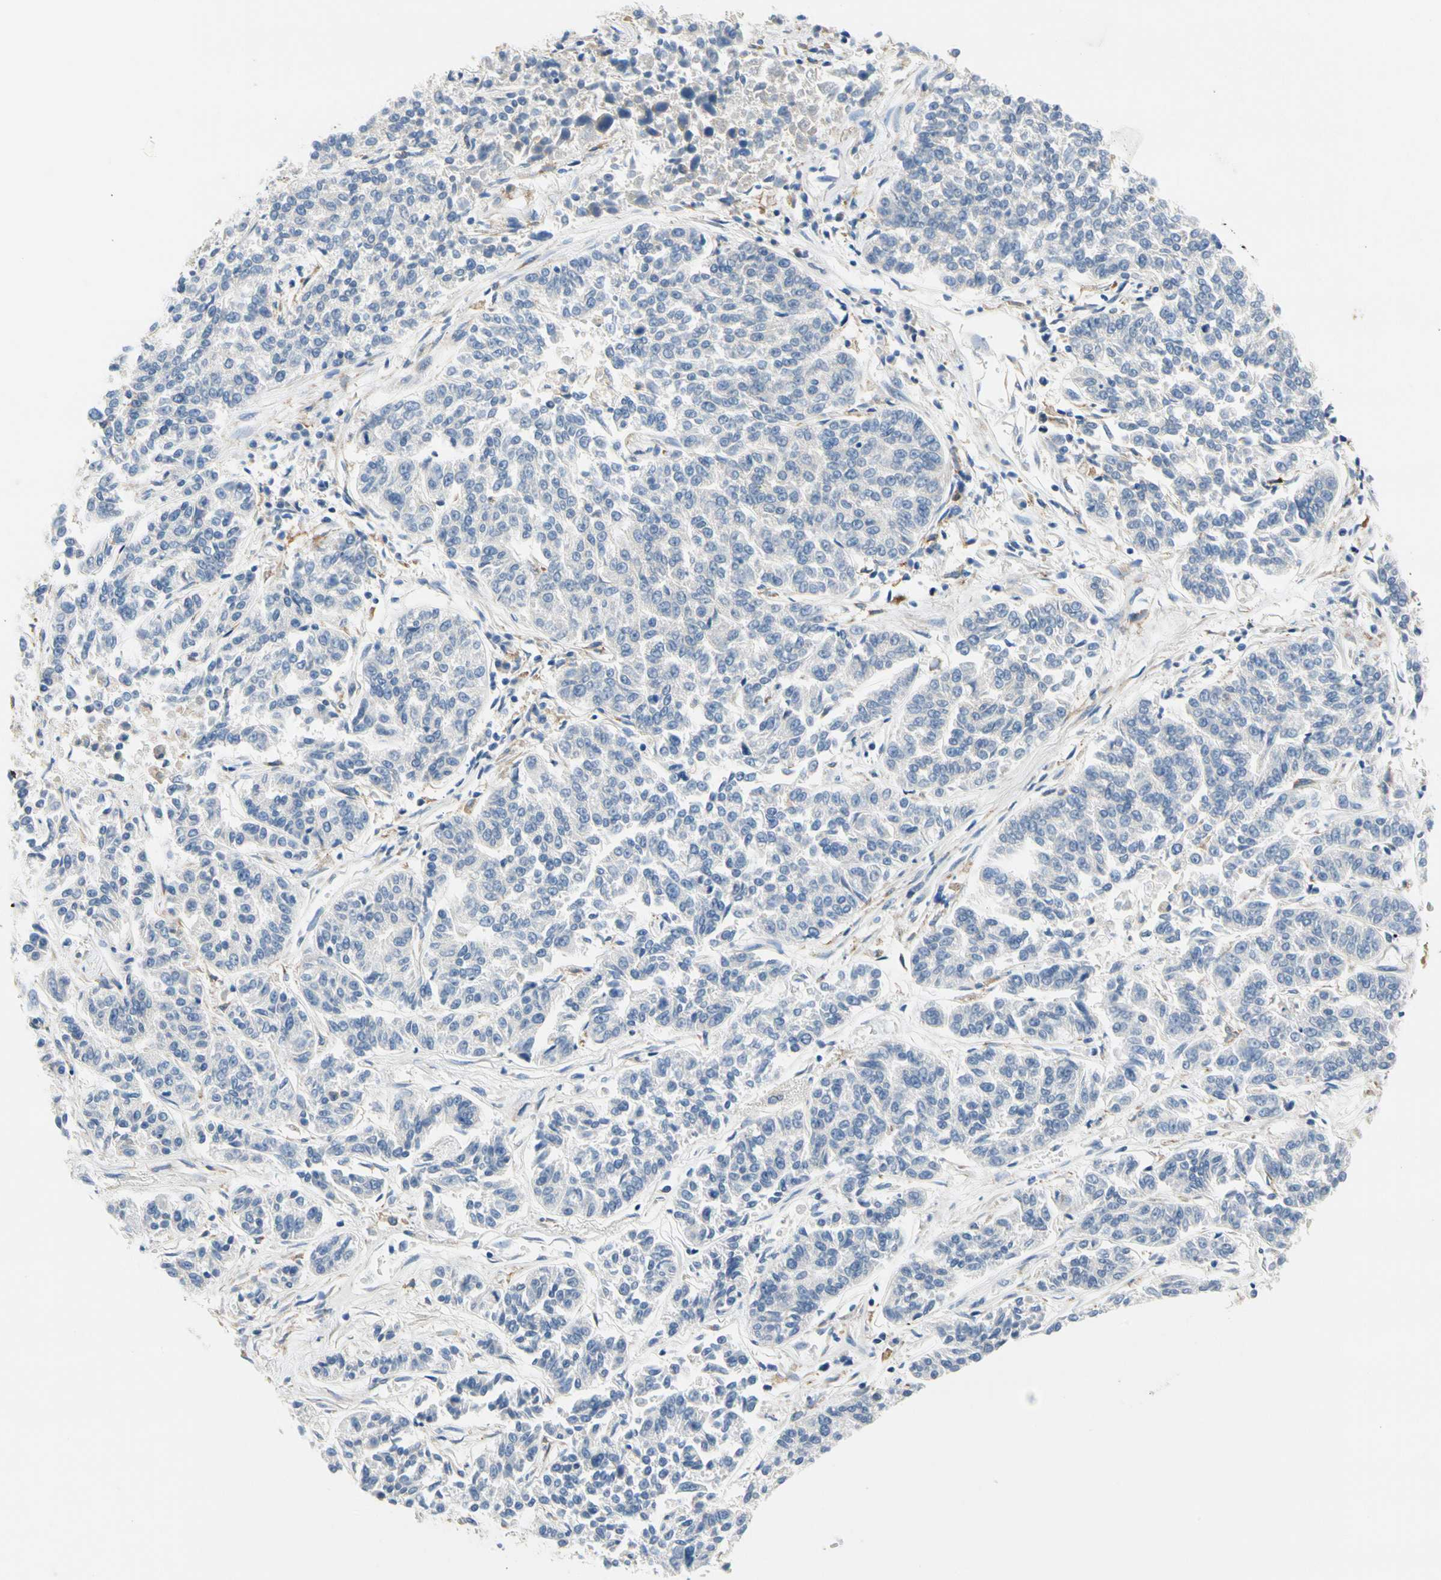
{"staining": {"intensity": "negative", "quantity": "none", "location": "none"}, "tissue": "lung cancer", "cell_type": "Tumor cells", "image_type": "cancer", "snomed": [{"axis": "morphology", "description": "Adenocarcinoma, NOS"}, {"axis": "topography", "description": "Lung"}], "caption": "Human lung cancer (adenocarcinoma) stained for a protein using IHC reveals no positivity in tumor cells.", "gene": "STXBP1", "patient": {"sex": "male", "age": 84}}